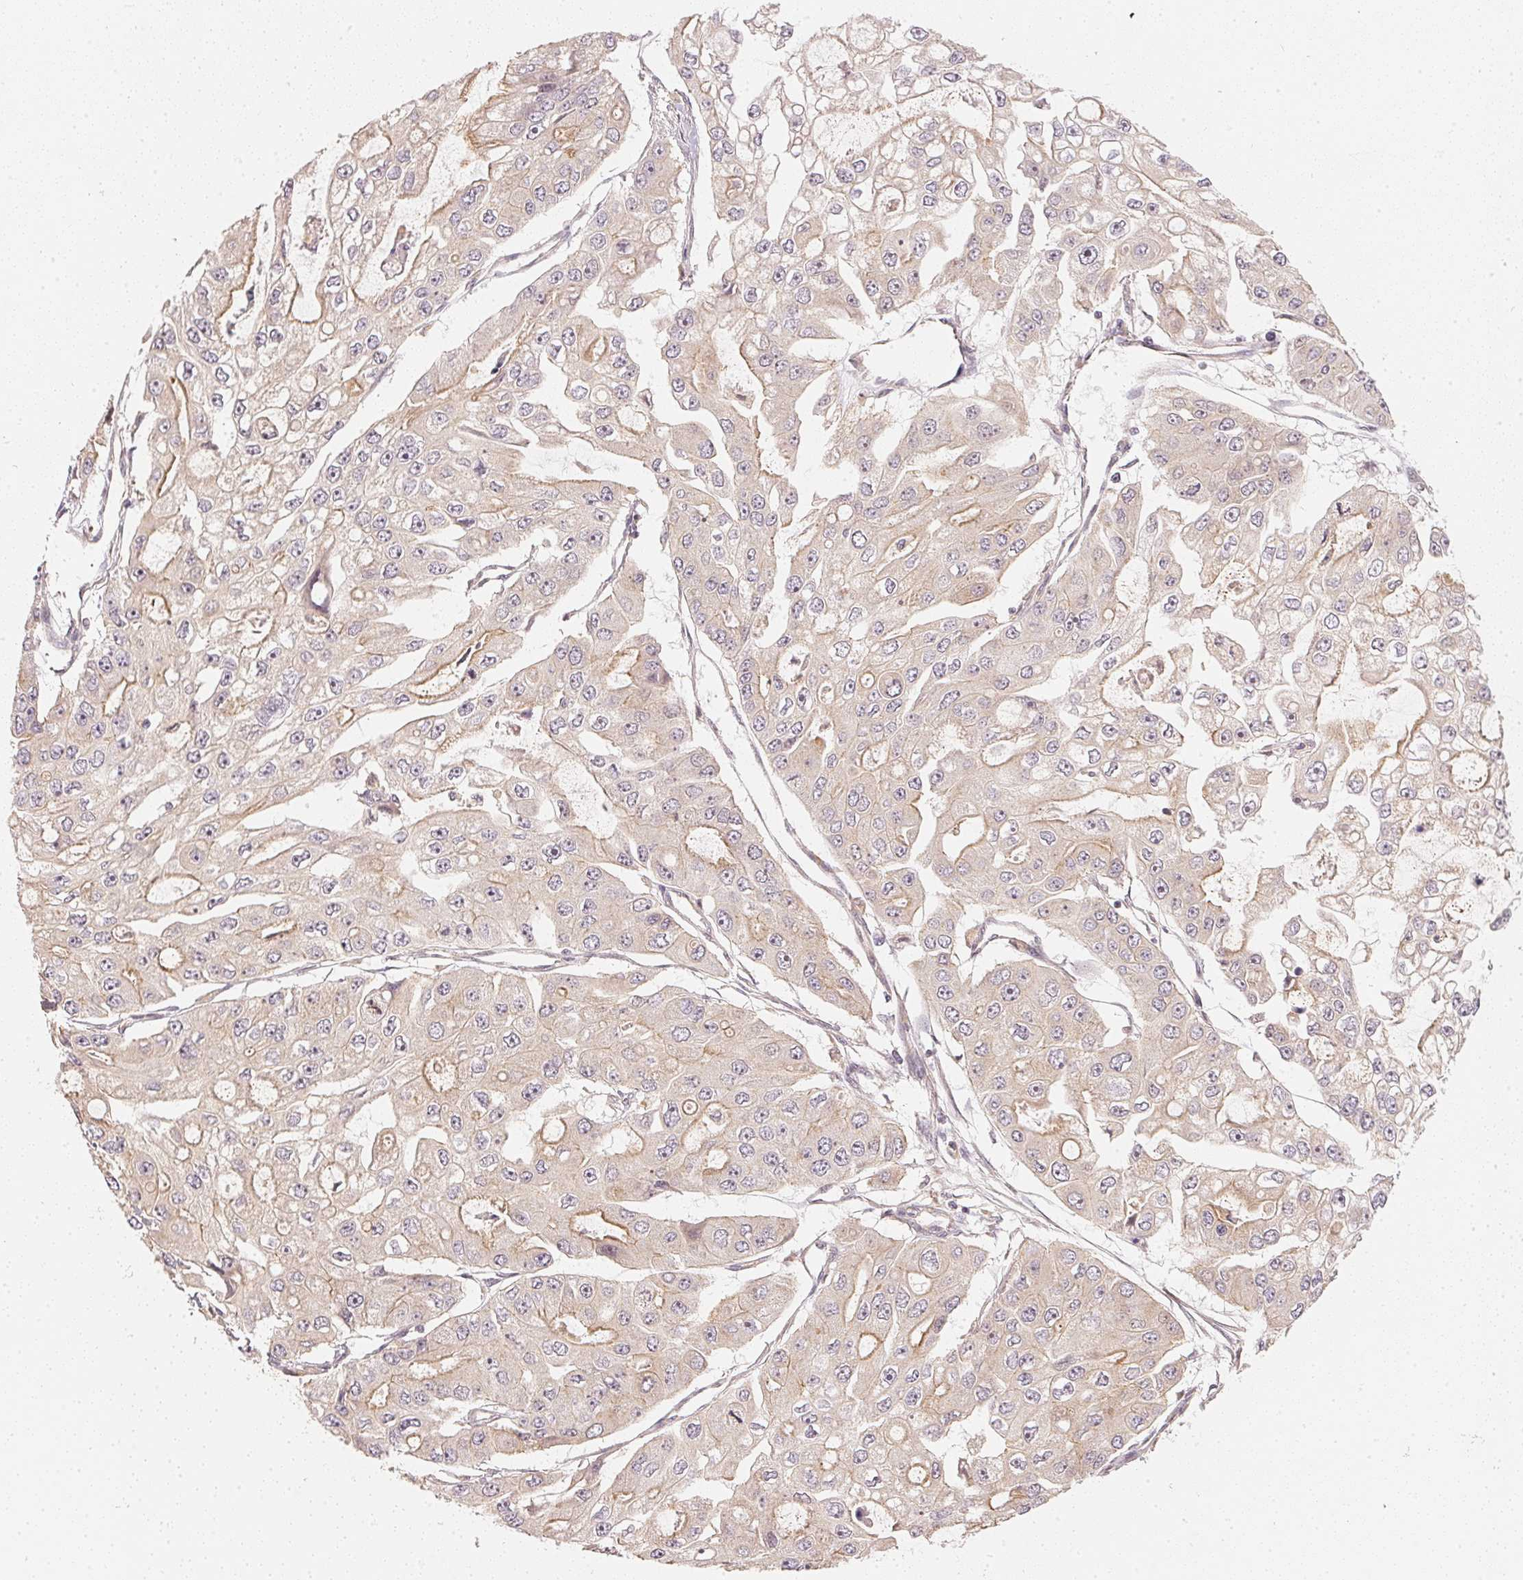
{"staining": {"intensity": "moderate", "quantity": "<25%", "location": "cytoplasmic/membranous"}, "tissue": "ovarian cancer", "cell_type": "Tumor cells", "image_type": "cancer", "snomed": [{"axis": "morphology", "description": "Cystadenocarcinoma, serous, NOS"}, {"axis": "topography", "description": "Ovary"}], "caption": "This is an image of immunohistochemistry (IHC) staining of ovarian serous cystadenocarcinoma, which shows moderate expression in the cytoplasmic/membranous of tumor cells.", "gene": "WDR54", "patient": {"sex": "female", "age": 56}}